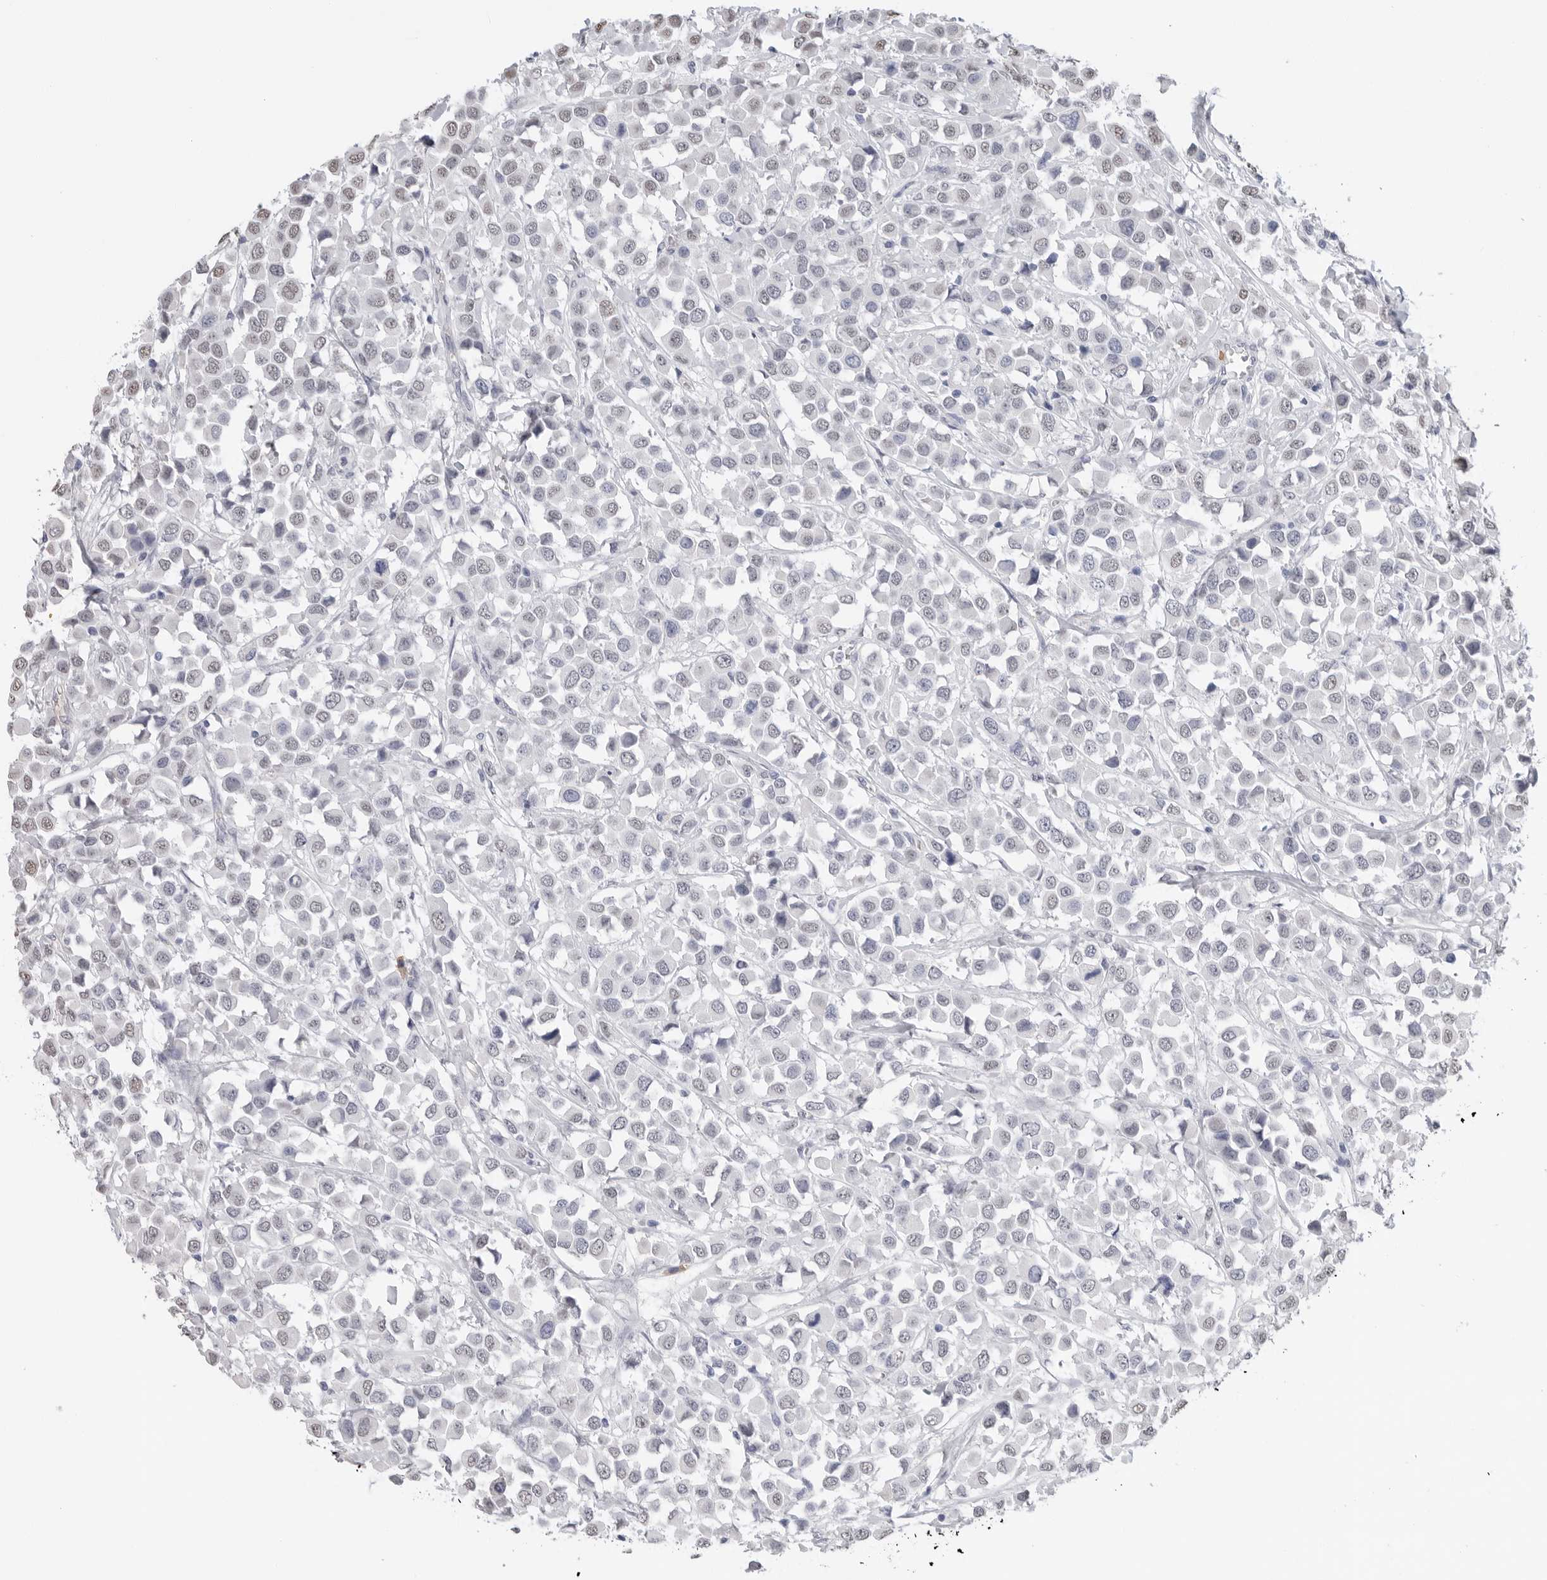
{"staining": {"intensity": "weak", "quantity": "<25%", "location": "nuclear"}, "tissue": "breast cancer", "cell_type": "Tumor cells", "image_type": "cancer", "snomed": [{"axis": "morphology", "description": "Duct carcinoma"}, {"axis": "topography", "description": "Breast"}], "caption": "IHC micrograph of neoplastic tissue: human breast intraductal carcinoma stained with DAB reveals no significant protein staining in tumor cells.", "gene": "ARHGEF10", "patient": {"sex": "female", "age": 61}}